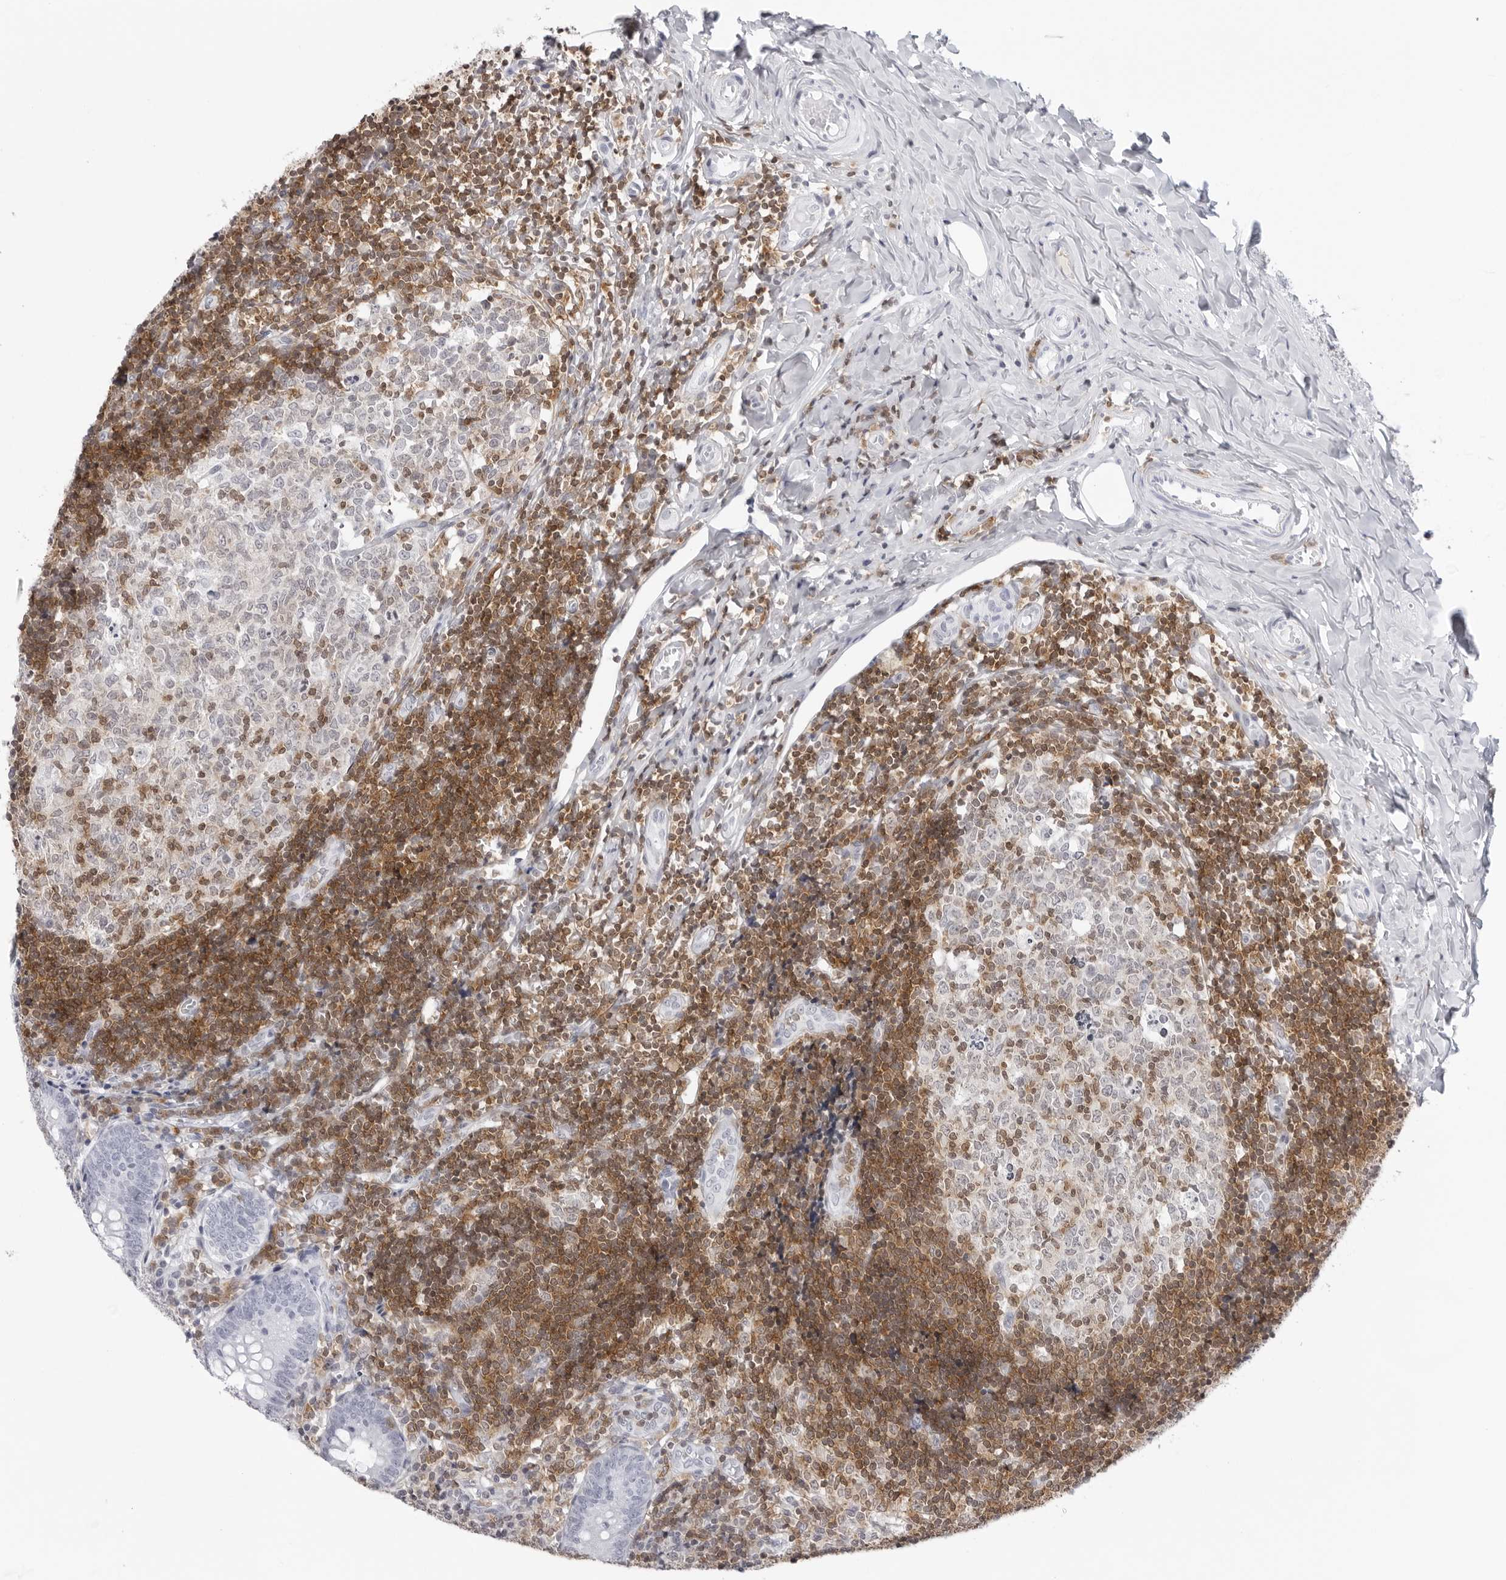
{"staining": {"intensity": "negative", "quantity": "none", "location": "none"}, "tissue": "appendix", "cell_type": "Glandular cells", "image_type": "normal", "snomed": [{"axis": "morphology", "description": "Normal tissue, NOS"}, {"axis": "topography", "description": "Appendix"}], "caption": "This is a micrograph of immunohistochemistry staining of benign appendix, which shows no expression in glandular cells. (Immunohistochemistry, brightfield microscopy, high magnification).", "gene": "FMNL1", "patient": {"sex": "male", "age": 8}}